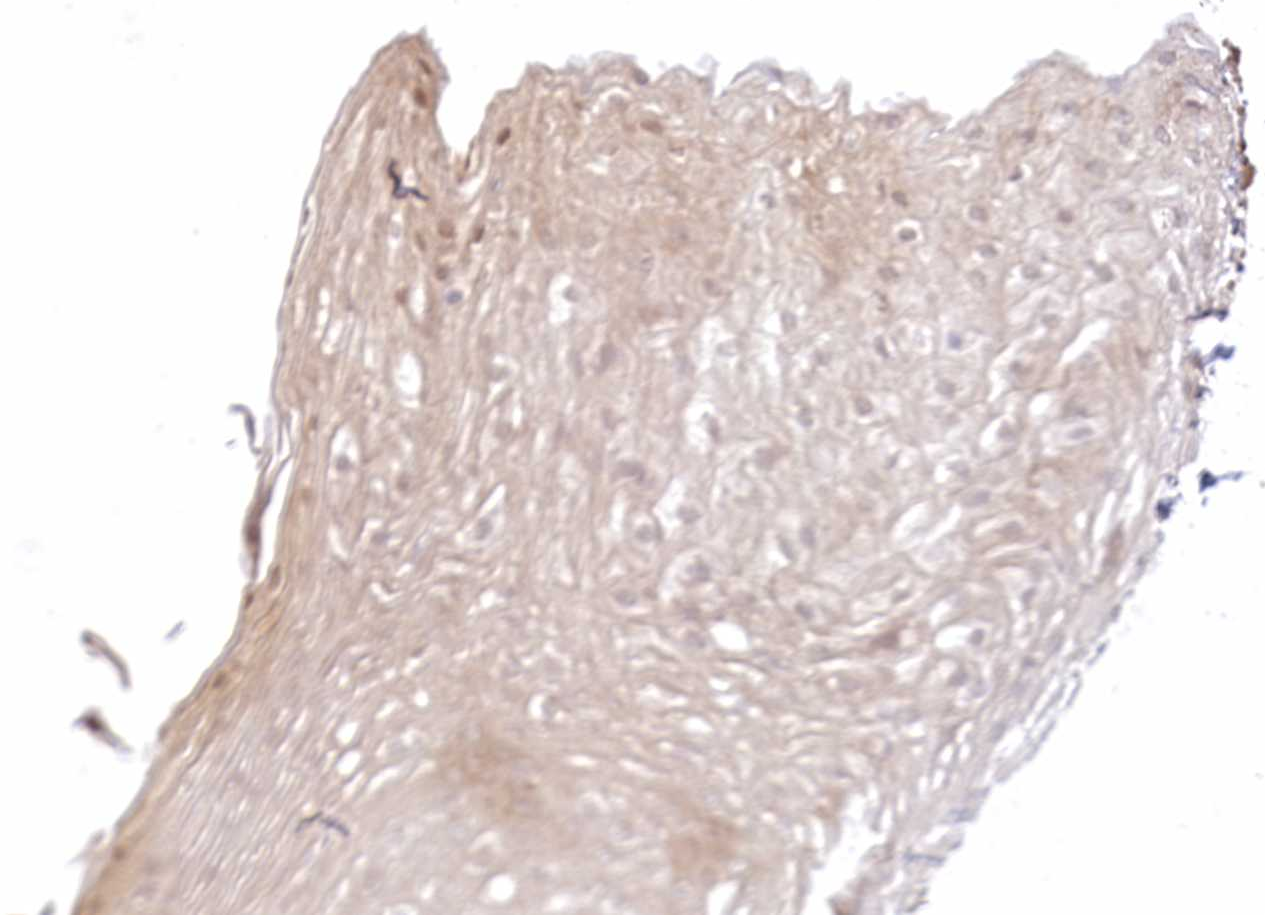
{"staining": {"intensity": "moderate", "quantity": "25%-75%", "location": "cytoplasmic/membranous"}, "tissue": "esophagus", "cell_type": "Squamous epithelial cells", "image_type": "normal", "snomed": [{"axis": "morphology", "description": "Normal tissue, NOS"}, {"axis": "topography", "description": "Esophagus"}], "caption": "IHC (DAB) staining of unremarkable esophagus shows moderate cytoplasmic/membranous protein positivity in approximately 25%-75% of squamous epithelial cells. (Stains: DAB in brown, nuclei in blue, Microscopy: brightfield microscopy at high magnification).", "gene": "INPP4B", "patient": {"sex": "female", "age": 66}}